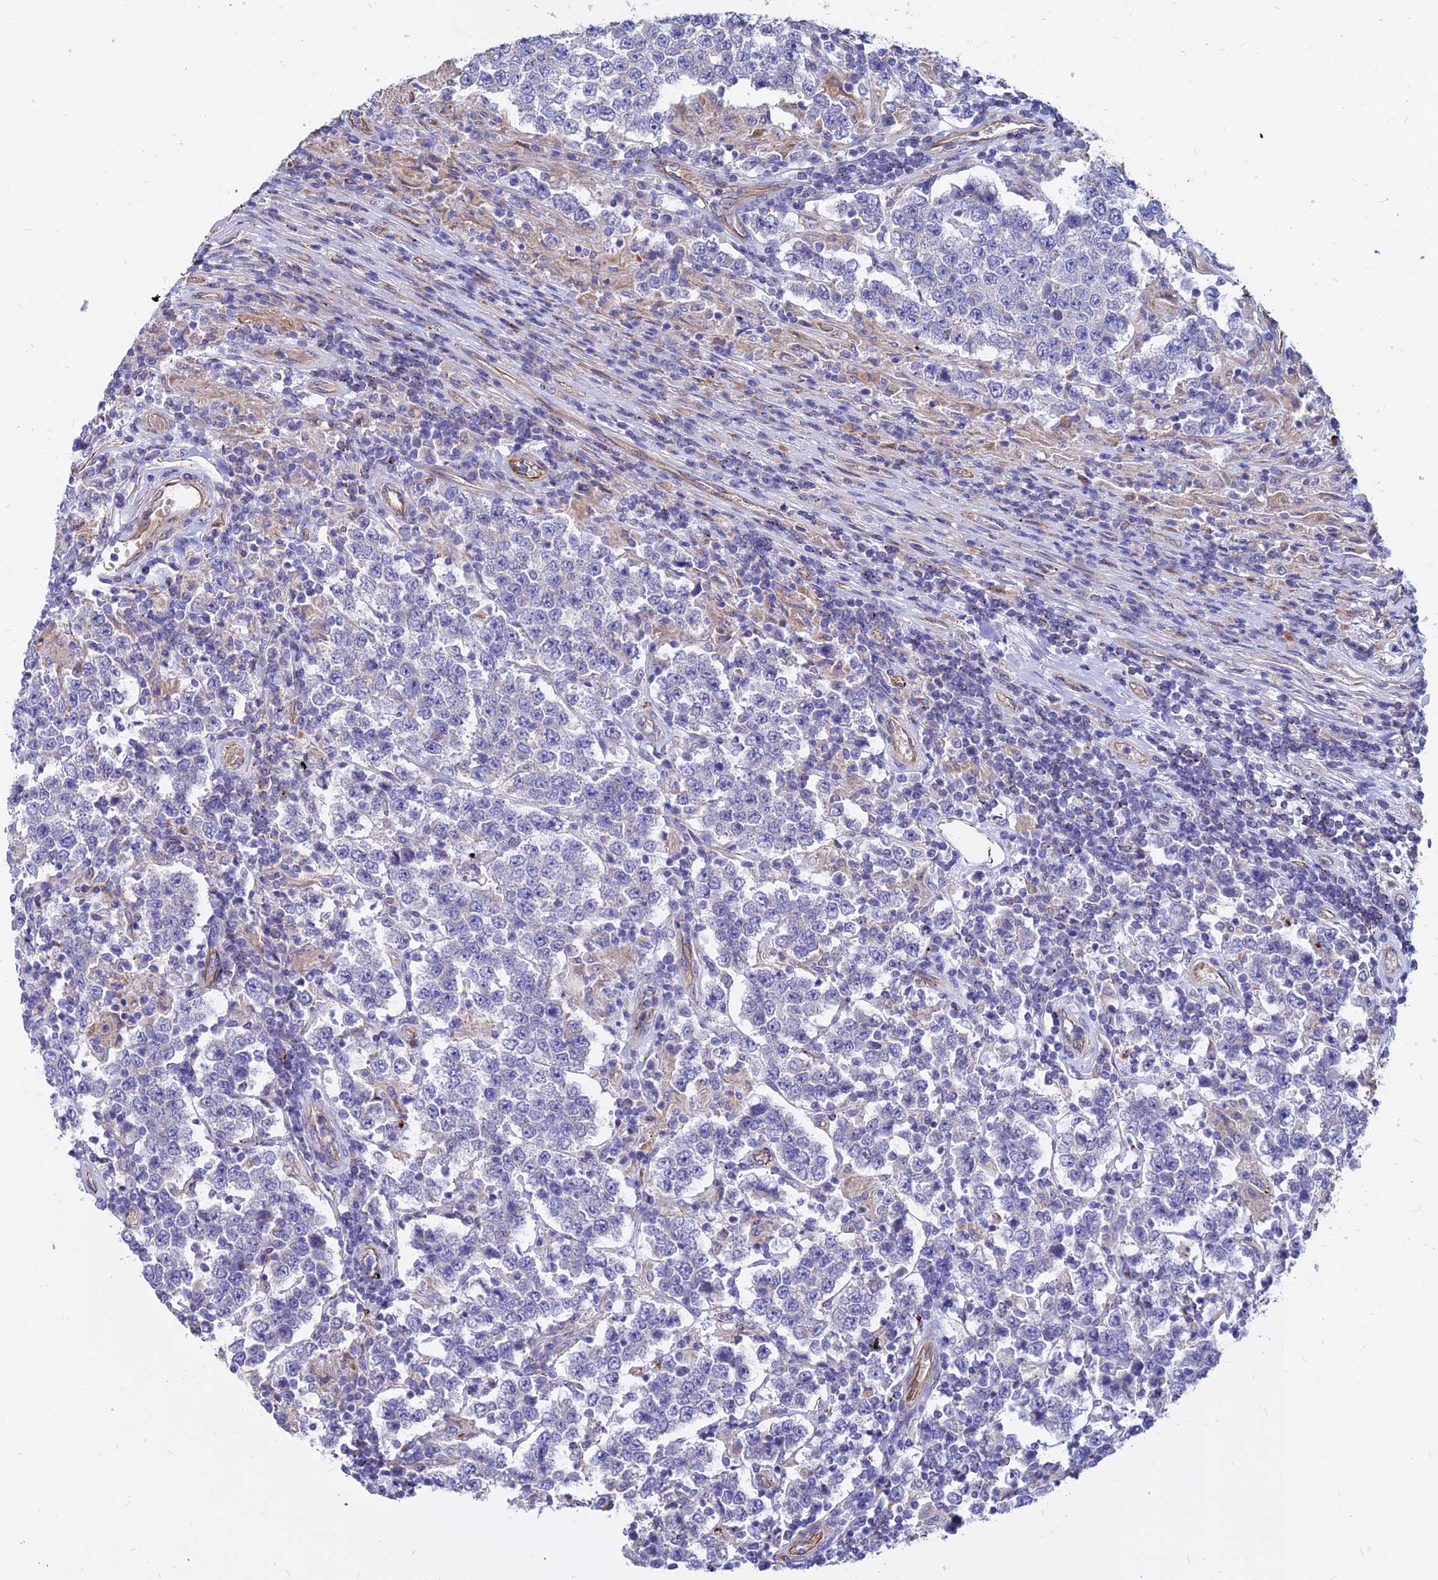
{"staining": {"intensity": "negative", "quantity": "none", "location": "none"}, "tissue": "testis cancer", "cell_type": "Tumor cells", "image_type": "cancer", "snomed": [{"axis": "morphology", "description": "Normal tissue, NOS"}, {"axis": "morphology", "description": "Urothelial carcinoma, High grade"}, {"axis": "morphology", "description": "Seminoma, NOS"}, {"axis": "morphology", "description": "Carcinoma, Embryonal, NOS"}, {"axis": "topography", "description": "Urinary bladder"}, {"axis": "topography", "description": "Testis"}], "caption": "Testis cancer (urothelial carcinoma (high-grade)) was stained to show a protein in brown. There is no significant staining in tumor cells.", "gene": "CDK18", "patient": {"sex": "male", "age": 41}}